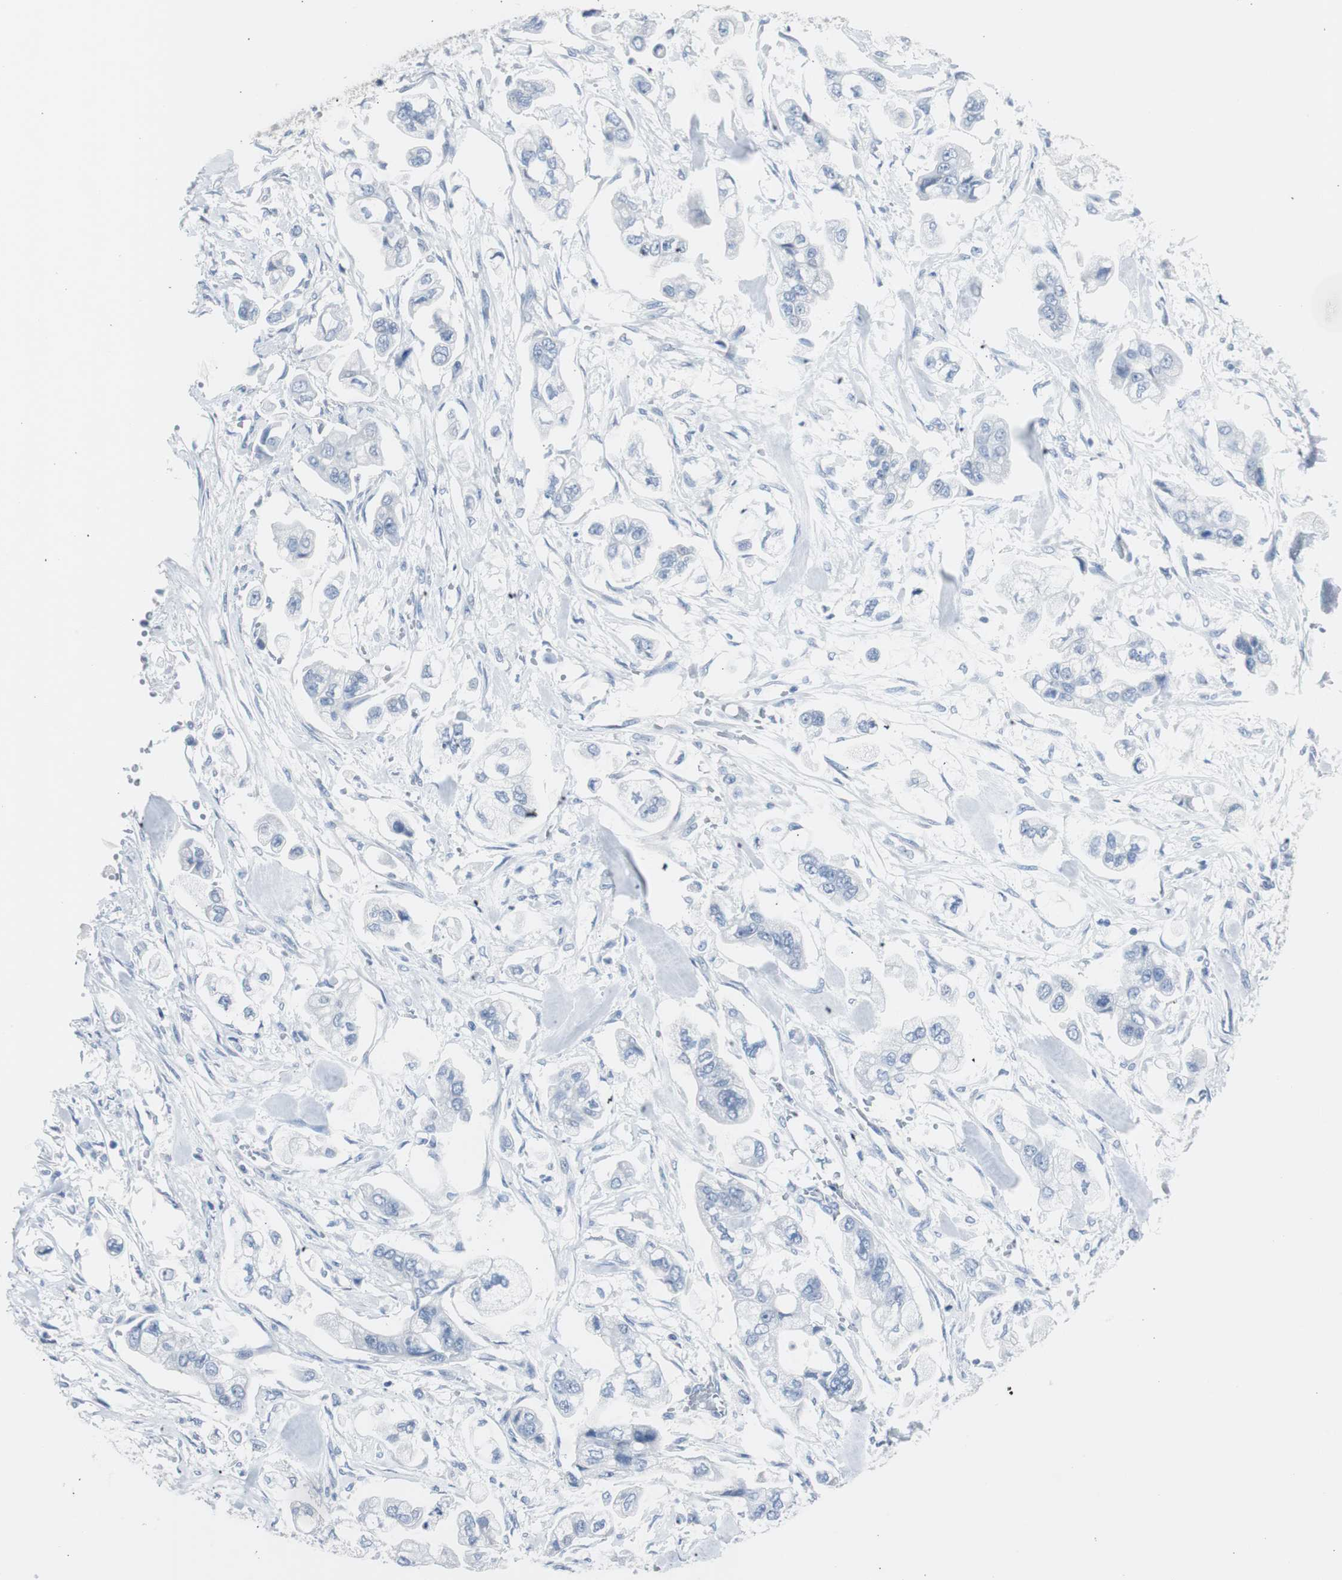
{"staining": {"intensity": "negative", "quantity": "none", "location": "none"}, "tissue": "stomach cancer", "cell_type": "Tumor cells", "image_type": "cancer", "snomed": [{"axis": "morphology", "description": "Adenocarcinoma, NOS"}, {"axis": "topography", "description": "Stomach"}], "caption": "Immunohistochemistry (IHC) micrograph of neoplastic tissue: stomach adenocarcinoma stained with DAB reveals no significant protein staining in tumor cells. (Brightfield microscopy of DAB (3,3'-diaminobenzidine) immunohistochemistry at high magnification).", "gene": "S100A7", "patient": {"sex": "male", "age": 62}}